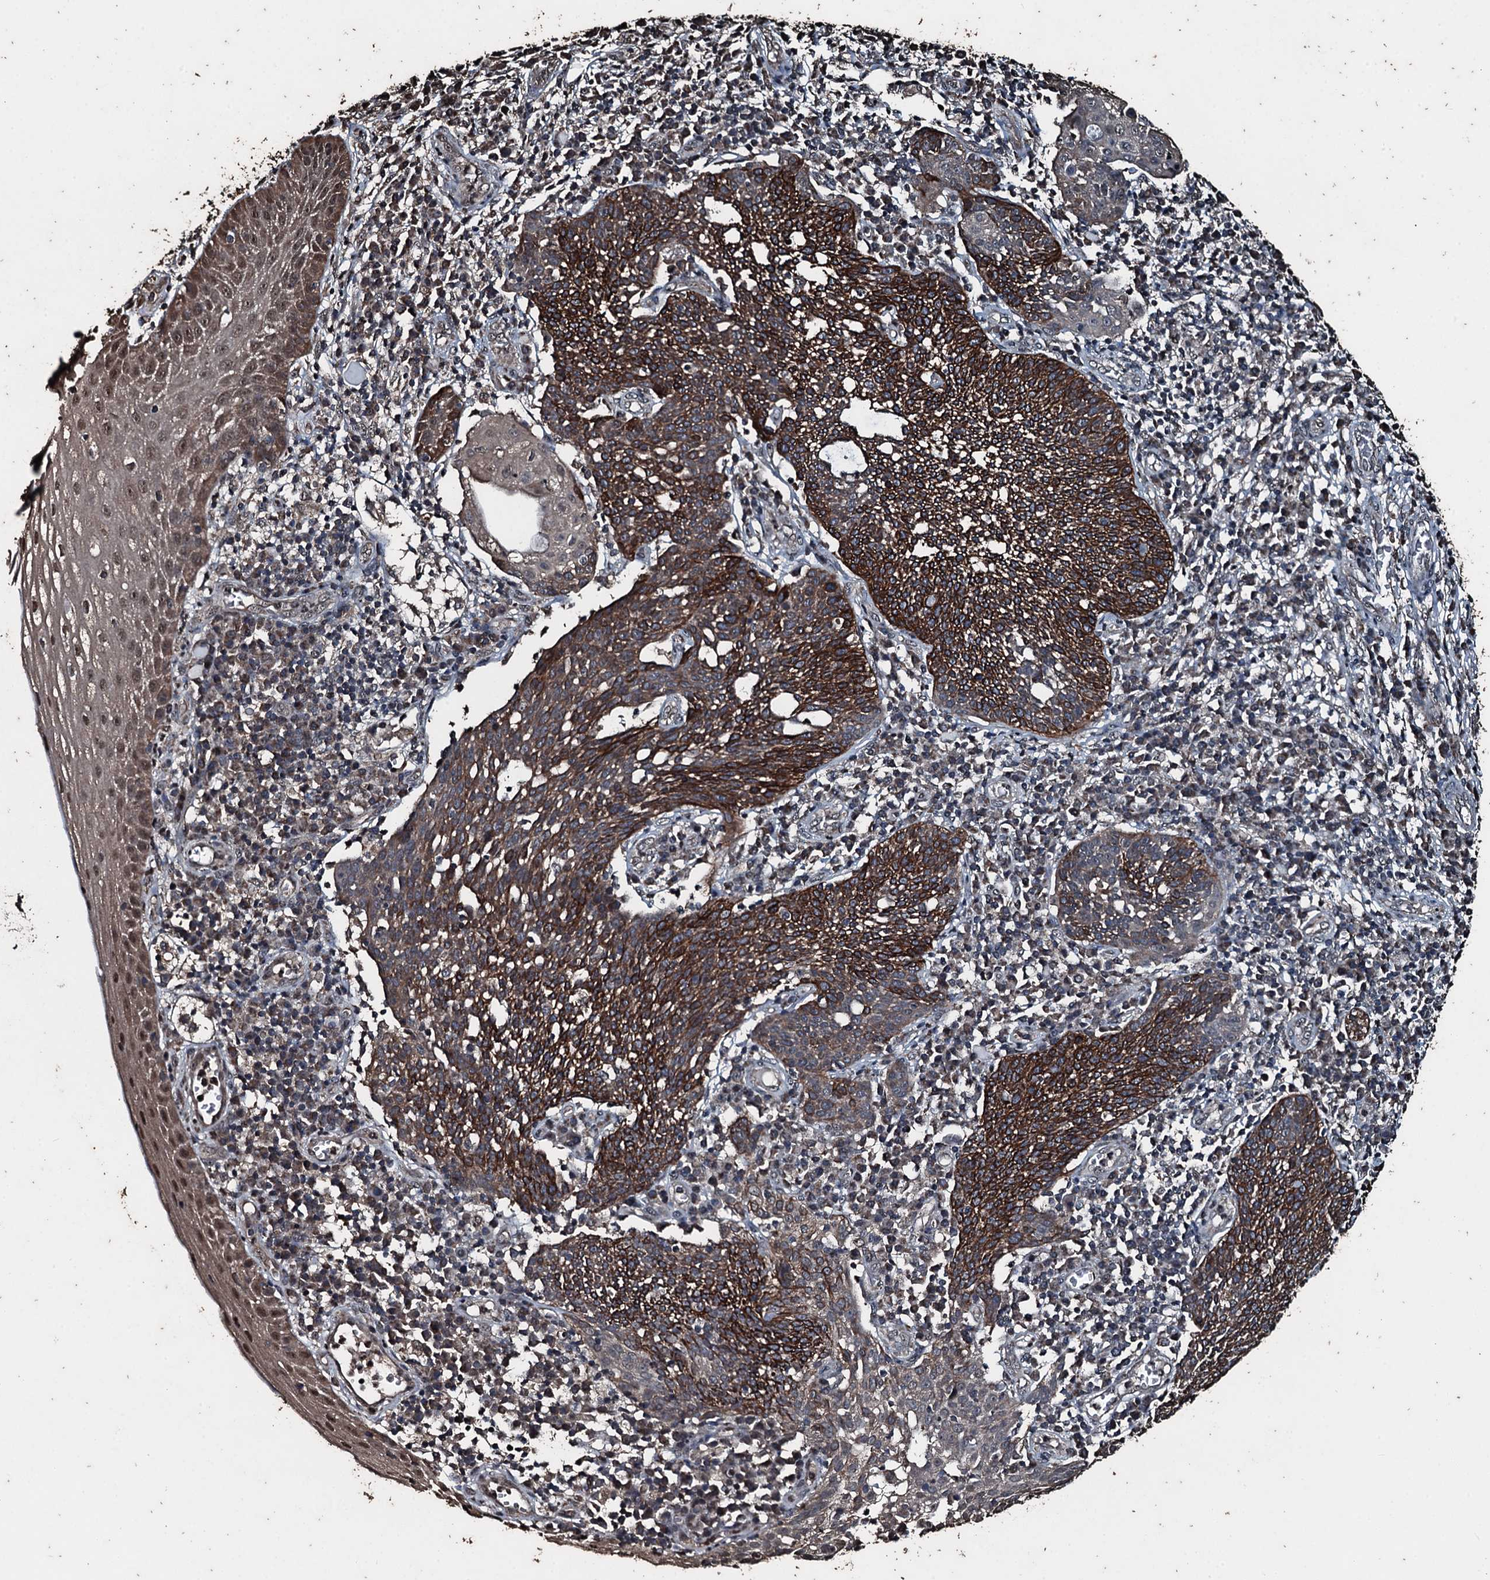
{"staining": {"intensity": "moderate", "quantity": ">75%", "location": "cytoplasmic/membranous"}, "tissue": "cervical cancer", "cell_type": "Tumor cells", "image_type": "cancer", "snomed": [{"axis": "morphology", "description": "Squamous cell carcinoma, NOS"}, {"axis": "topography", "description": "Cervix"}], "caption": "Cervical cancer (squamous cell carcinoma) tissue shows moderate cytoplasmic/membranous expression in about >75% of tumor cells", "gene": "FAAP24", "patient": {"sex": "female", "age": 34}}